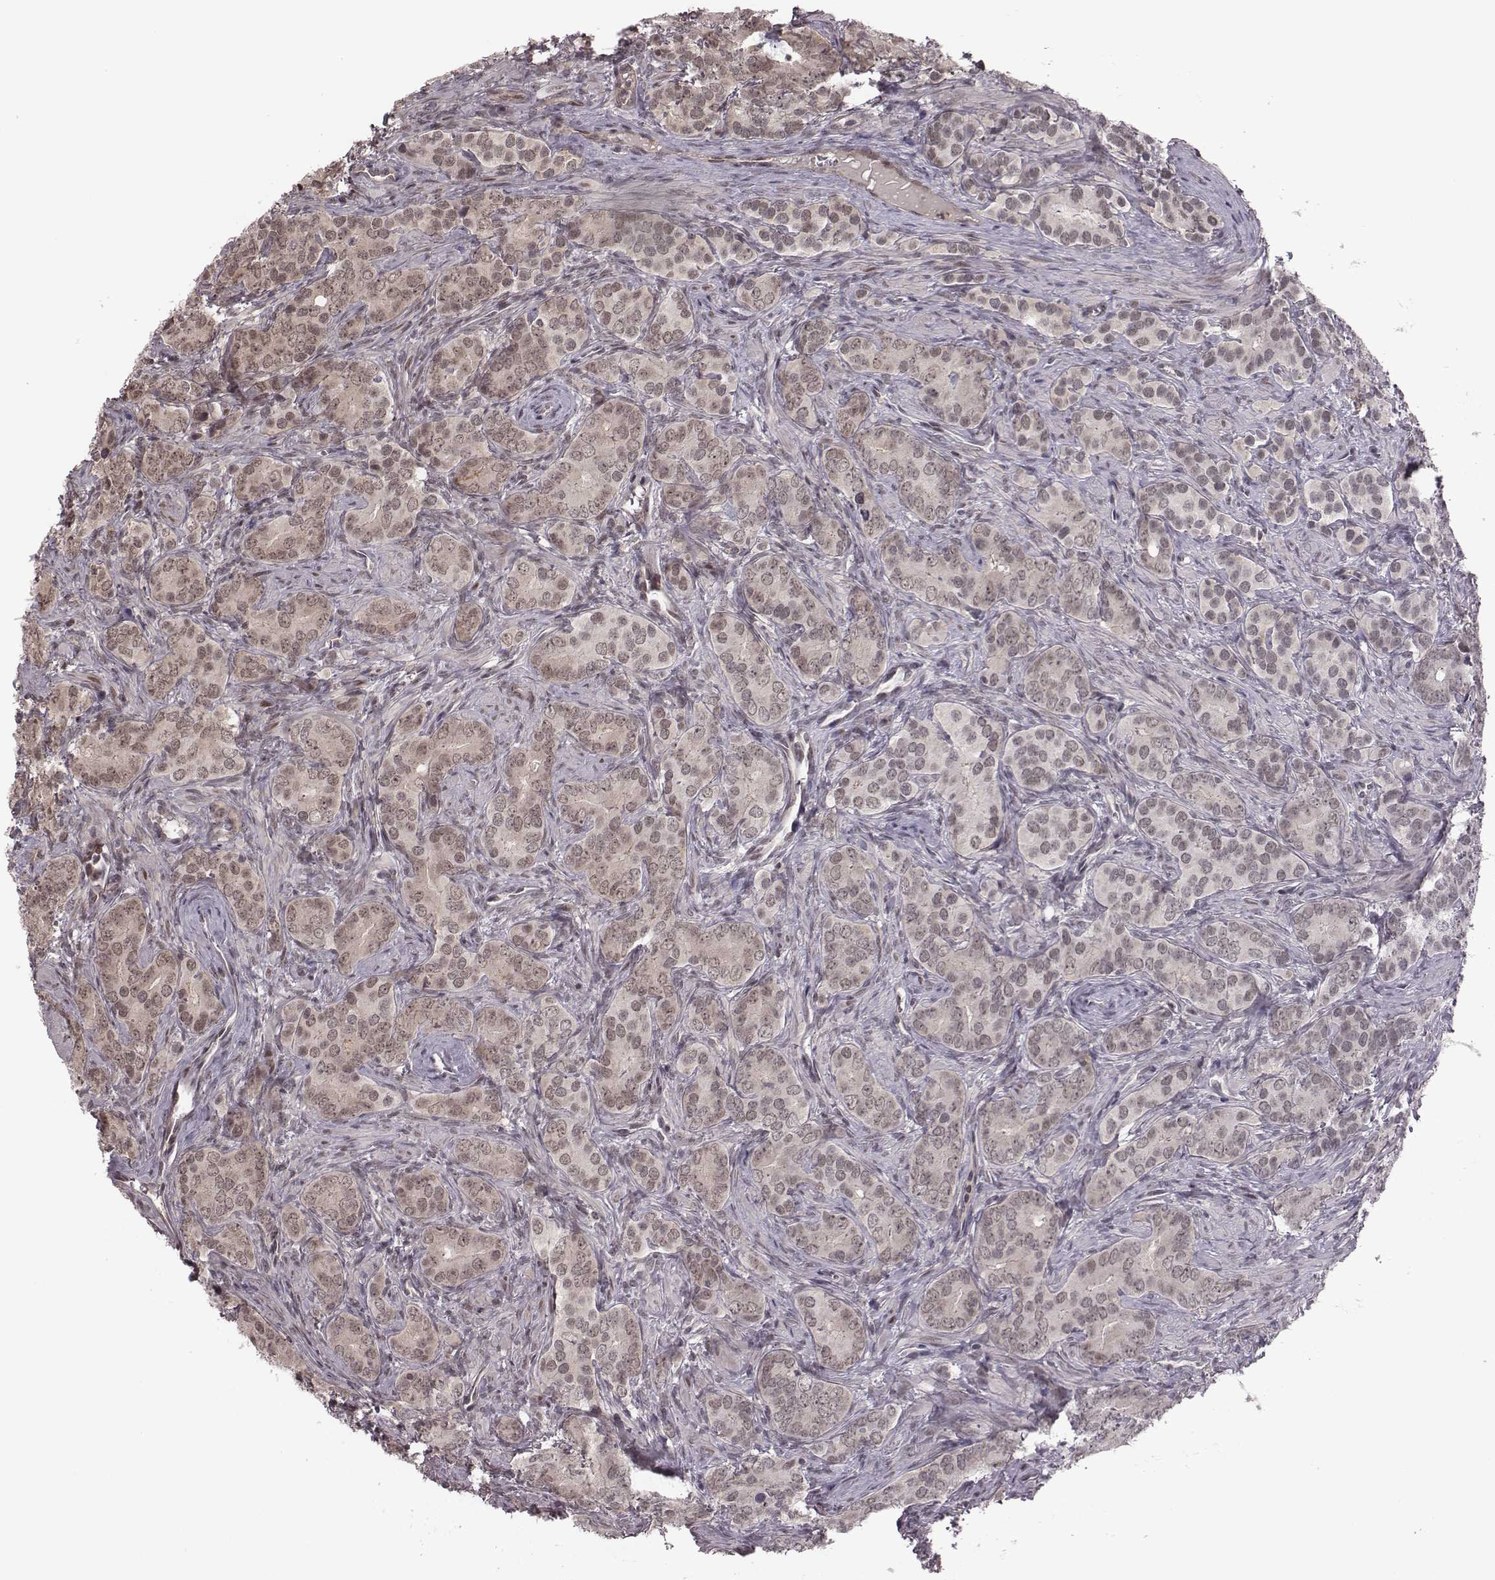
{"staining": {"intensity": "weak", "quantity": ">75%", "location": "cytoplasmic/membranous,nuclear"}, "tissue": "prostate cancer", "cell_type": "Tumor cells", "image_type": "cancer", "snomed": [{"axis": "morphology", "description": "Adenocarcinoma, High grade"}, {"axis": "topography", "description": "Prostate"}], "caption": "Immunohistochemistry (IHC) (DAB) staining of prostate cancer demonstrates weak cytoplasmic/membranous and nuclear protein expression in about >75% of tumor cells.", "gene": "RPL3", "patient": {"sex": "male", "age": 84}}